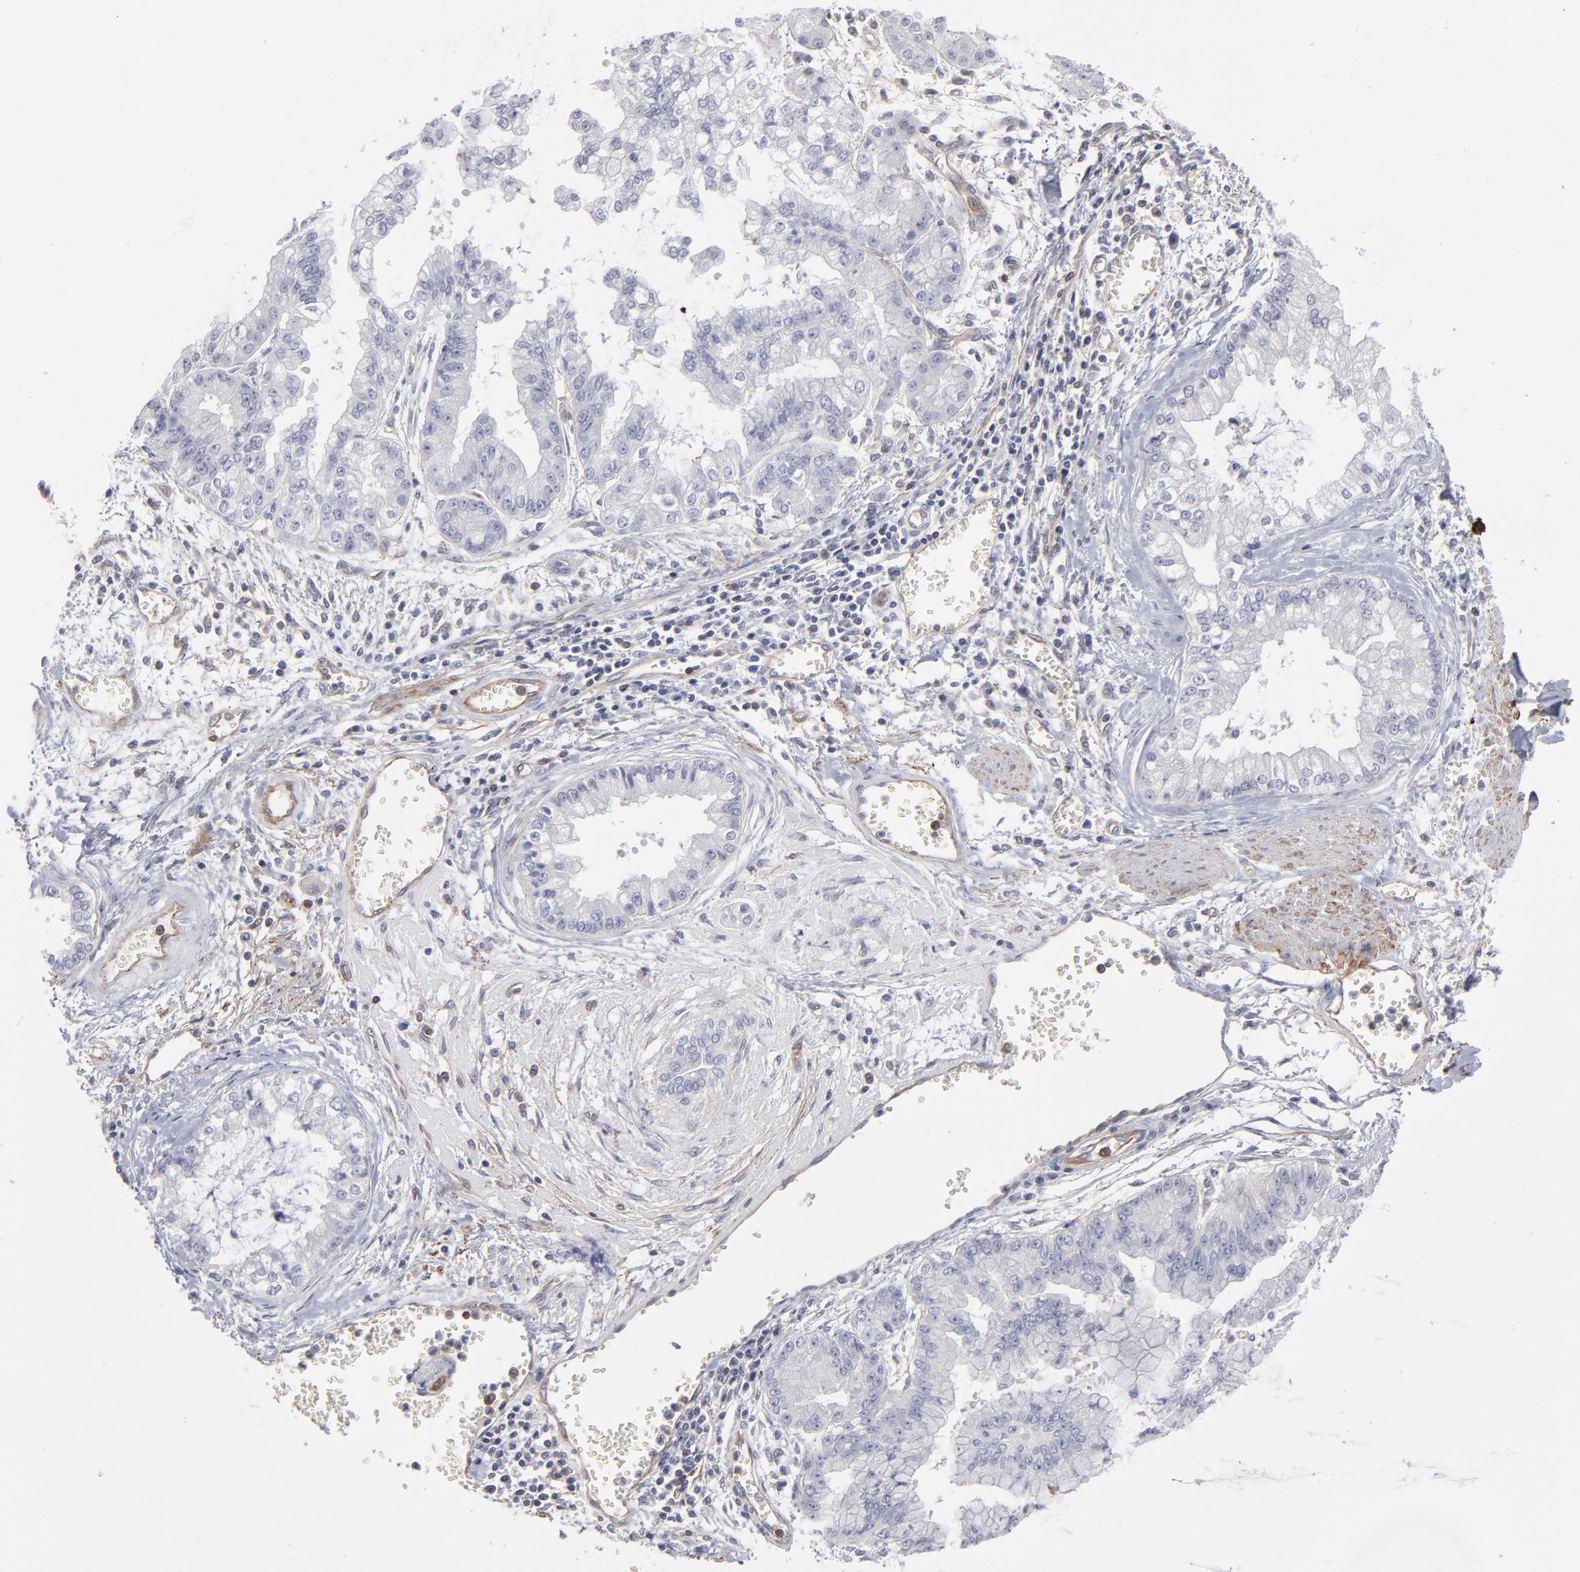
{"staining": {"intensity": "negative", "quantity": "none", "location": "none"}, "tissue": "liver cancer", "cell_type": "Tumor cells", "image_type": "cancer", "snomed": [{"axis": "morphology", "description": "Cholangiocarcinoma"}, {"axis": "topography", "description": "Liver"}], "caption": "Immunohistochemistry (IHC) of human liver cancer (cholangiocarcinoma) shows no staining in tumor cells.", "gene": "PXN", "patient": {"sex": "female", "age": 79}}